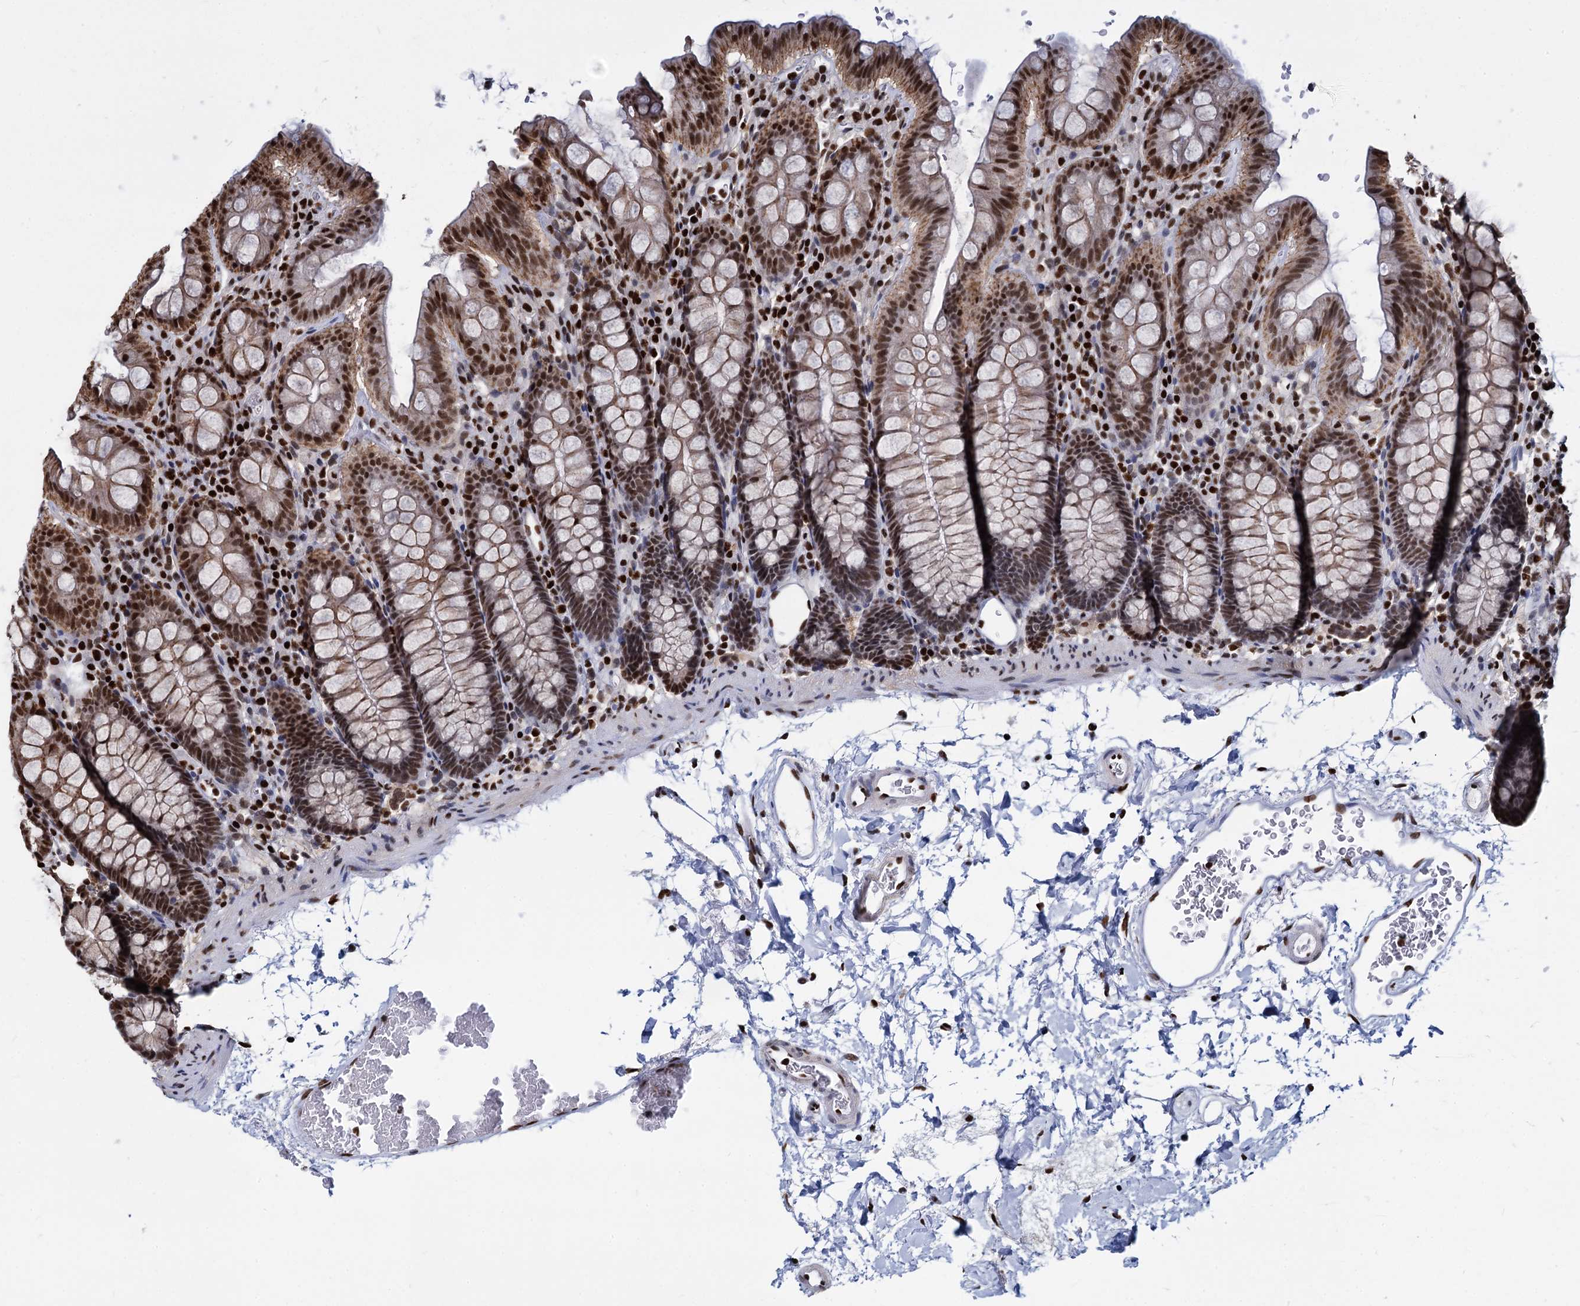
{"staining": {"intensity": "strong", "quantity": ">75%", "location": "nuclear"}, "tissue": "colon", "cell_type": "Endothelial cells", "image_type": "normal", "snomed": [{"axis": "morphology", "description": "Normal tissue, NOS"}, {"axis": "topography", "description": "Colon"}], "caption": "The histopathology image demonstrates immunohistochemical staining of normal colon. There is strong nuclear staining is appreciated in approximately >75% of endothelial cells.", "gene": "DCPS", "patient": {"sex": "male", "age": 75}}